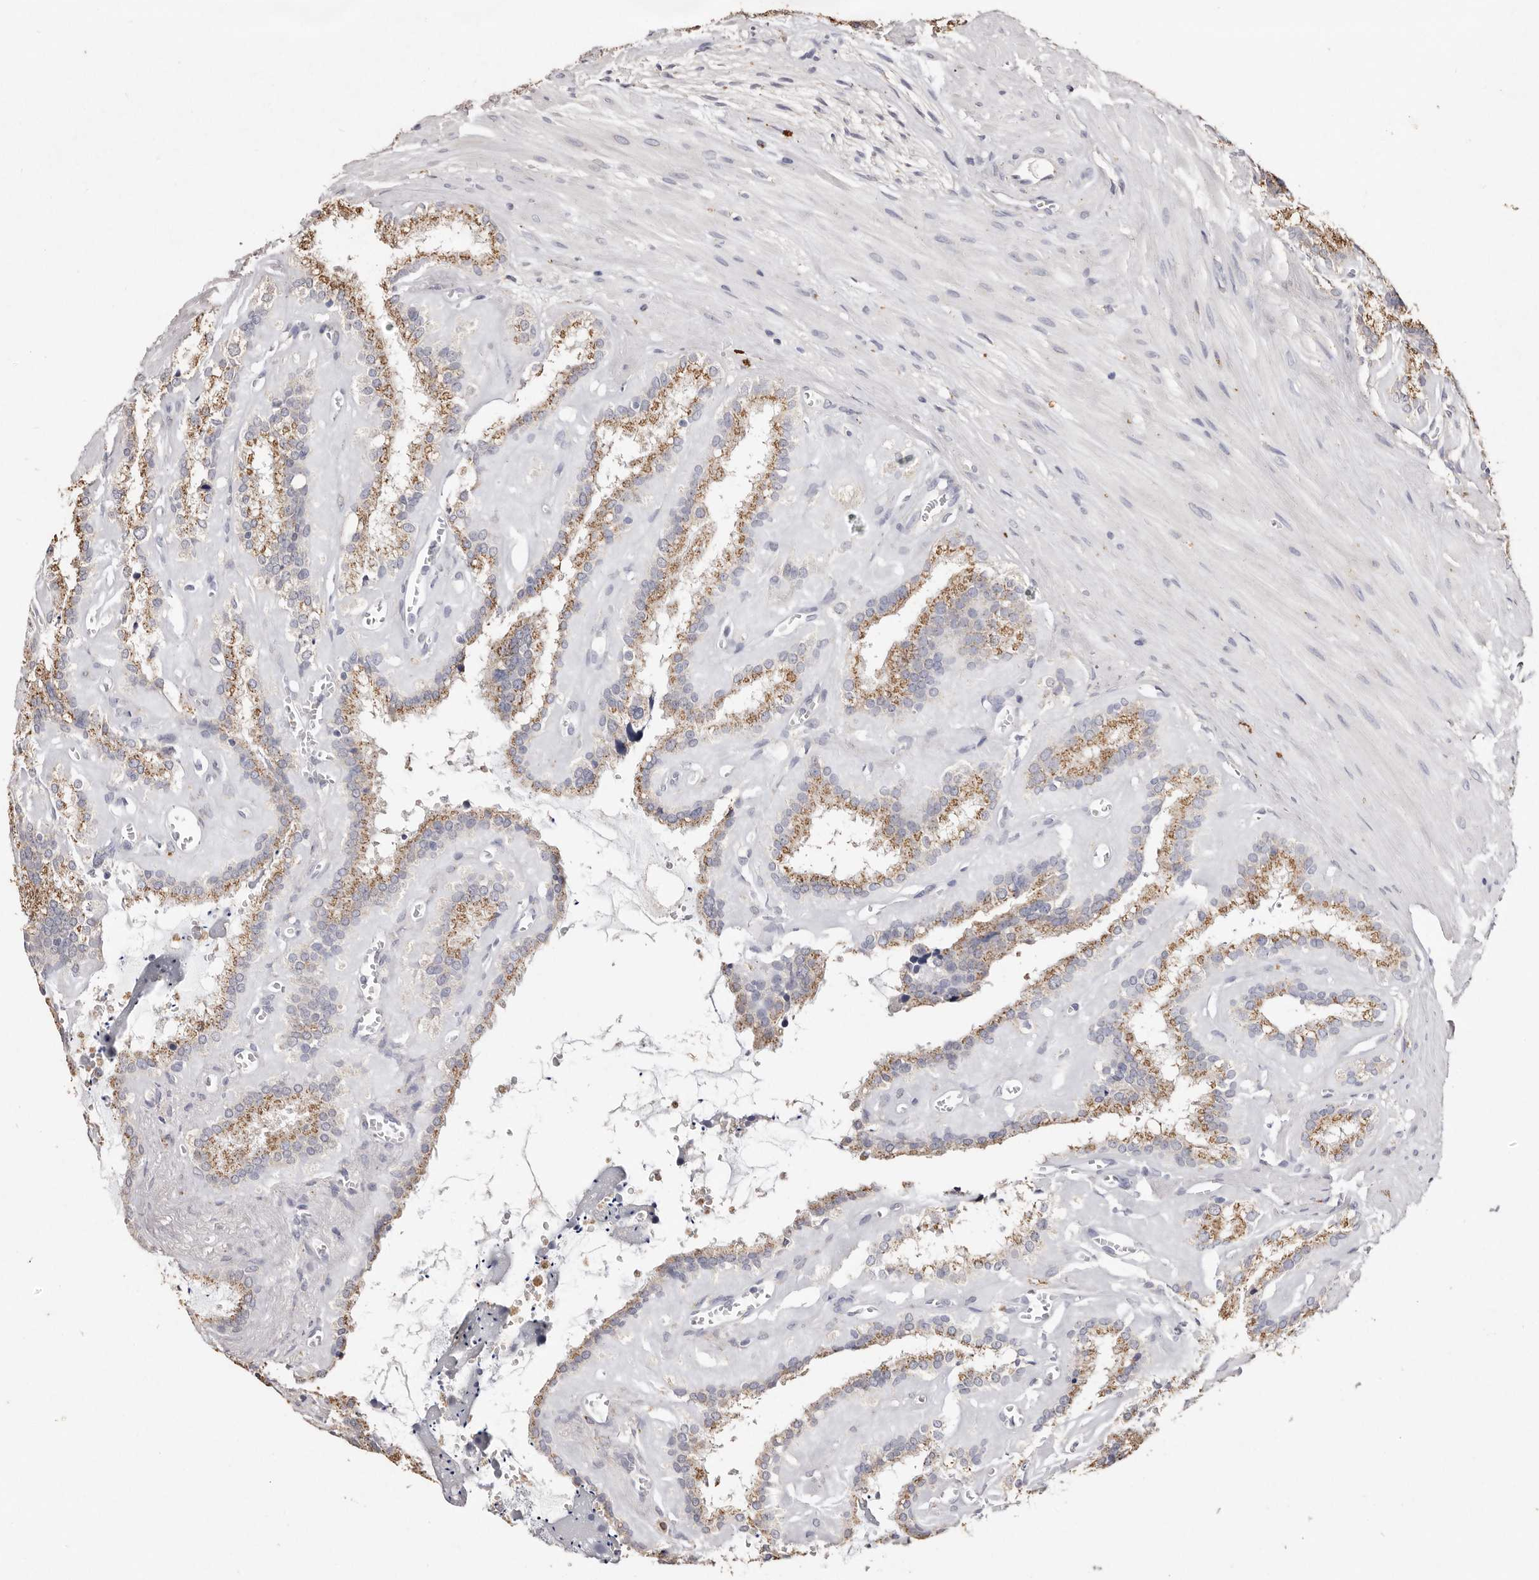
{"staining": {"intensity": "moderate", "quantity": ">75%", "location": "cytoplasmic/membranous"}, "tissue": "seminal vesicle", "cell_type": "Glandular cells", "image_type": "normal", "snomed": [{"axis": "morphology", "description": "Normal tissue, NOS"}, {"axis": "topography", "description": "Prostate"}, {"axis": "topography", "description": "Seminal veicle"}], "caption": "Immunohistochemical staining of benign human seminal vesicle shows medium levels of moderate cytoplasmic/membranous expression in approximately >75% of glandular cells.", "gene": "LGALS7B", "patient": {"sex": "male", "age": 59}}